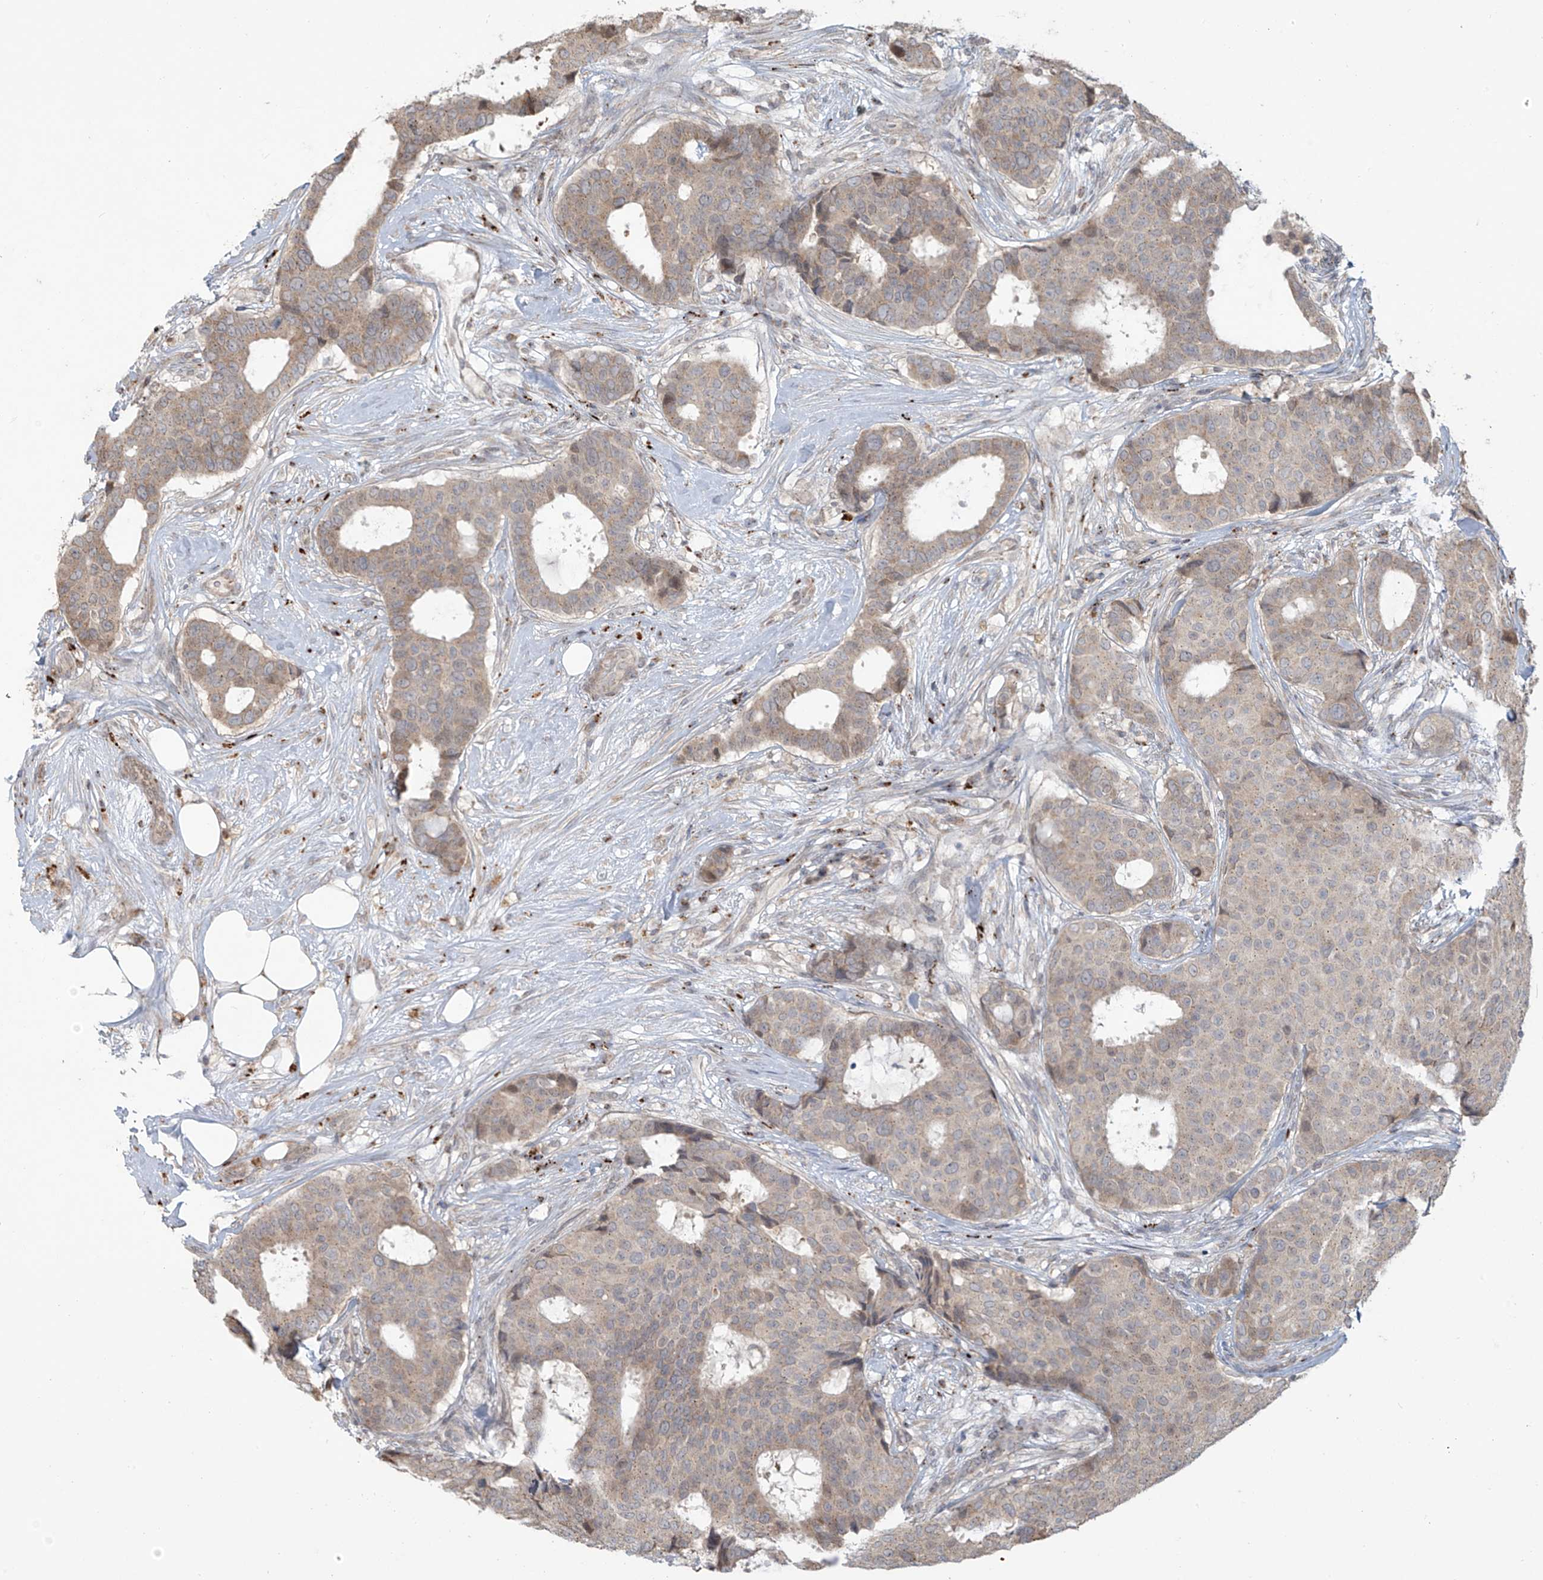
{"staining": {"intensity": "weak", "quantity": ">75%", "location": "cytoplasmic/membranous"}, "tissue": "breast cancer", "cell_type": "Tumor cells", "image_type": "cancer", "snomed": [{"axis": "morphology", "description": "Duct carcinoma"}, {"axis": "topography", "description": "Breast"}], "caption": "Weak cytoplasmic/membranous protein expression is identified in about >75% of tumor cells in breast cancer. (IHC, brightfield microscopy, high magnification).", "gene": "PLEKHM3", "patient": {"sex": "female", "age": 75}}